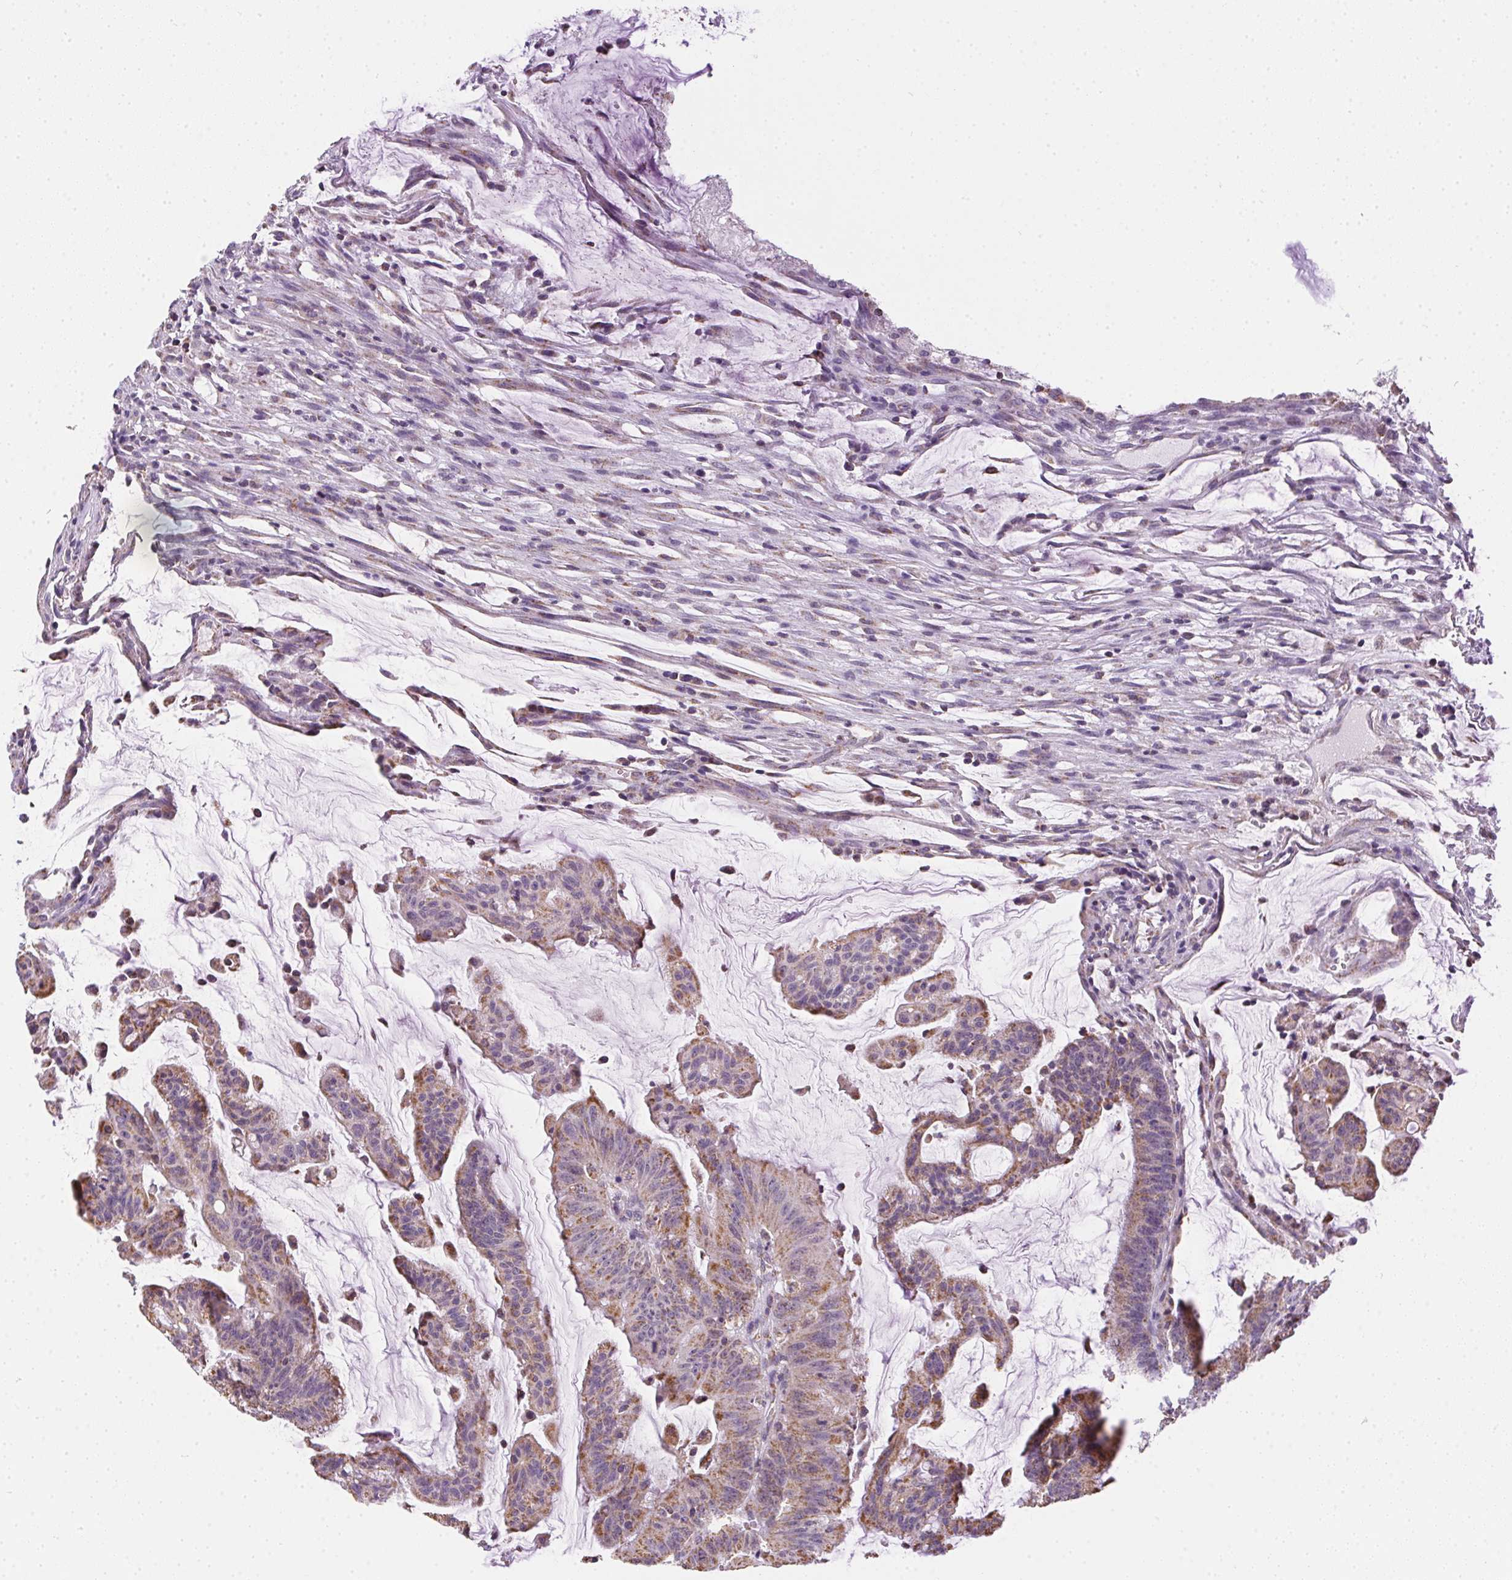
{"staining": {"intensity": "moderate", "quantity": ">75%", "location": "cytoplasmic/membranous"}, "tissue": "colorectal cancer", "cell_type": "Tumor cells", "image_type": "cancer", "snomed": [{"axis": "morphology", "description": "Adenocarcinoma, NOS"}, {"axis": "topography", "description": "Colon"}], "caption": "Immunohistochemistry (DAB) staining of human colorectal adenocarcinoma reveals moderate cytoplasmic/membranous protein positivity in about >75% of tumor cells. (DAB (3,3'-diaminobenzidine) IHC, brown staining for protein, blue staining for nuclei).", "gene": "MAPK11", "patient": {"sex": "female", "age": 78}}